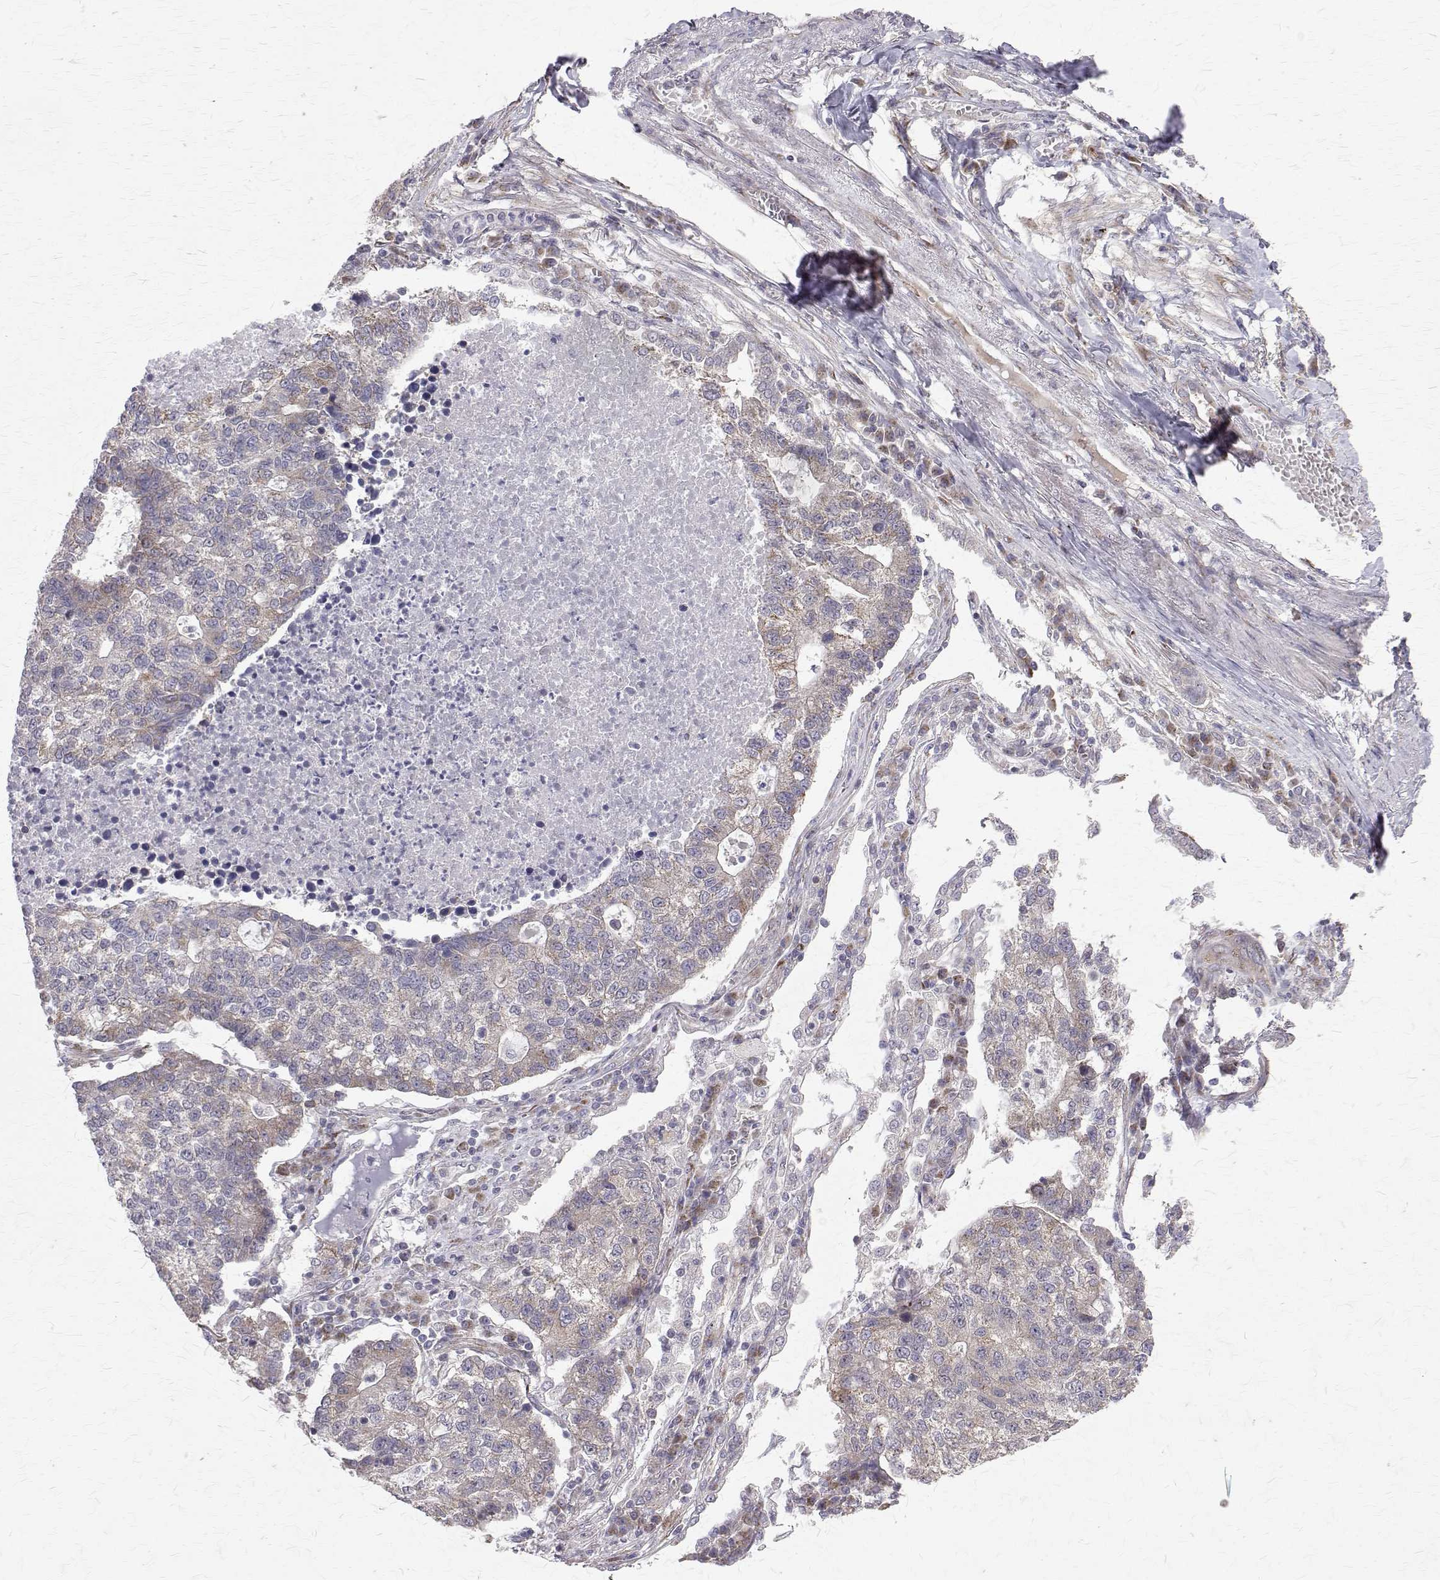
{"staining": {"intensity": "weak", "quantity": "<25%", "location": "cytoplasmic/membranous"}, "tissue": "lung cancer", "cell_type": "Tumor cells", "image_type": "cancer", "snomed": [{"axis": "morphology", "description": "Adenocarcinoma, NOS"}, {"axis": "topography", "description": "Lung"}], "caption": "Tumor cells are negative for protein expression in human adenocarcinoma (lung).", "gene": "ARFGAP1", "patient": {"sex": "male", "age": 57}}